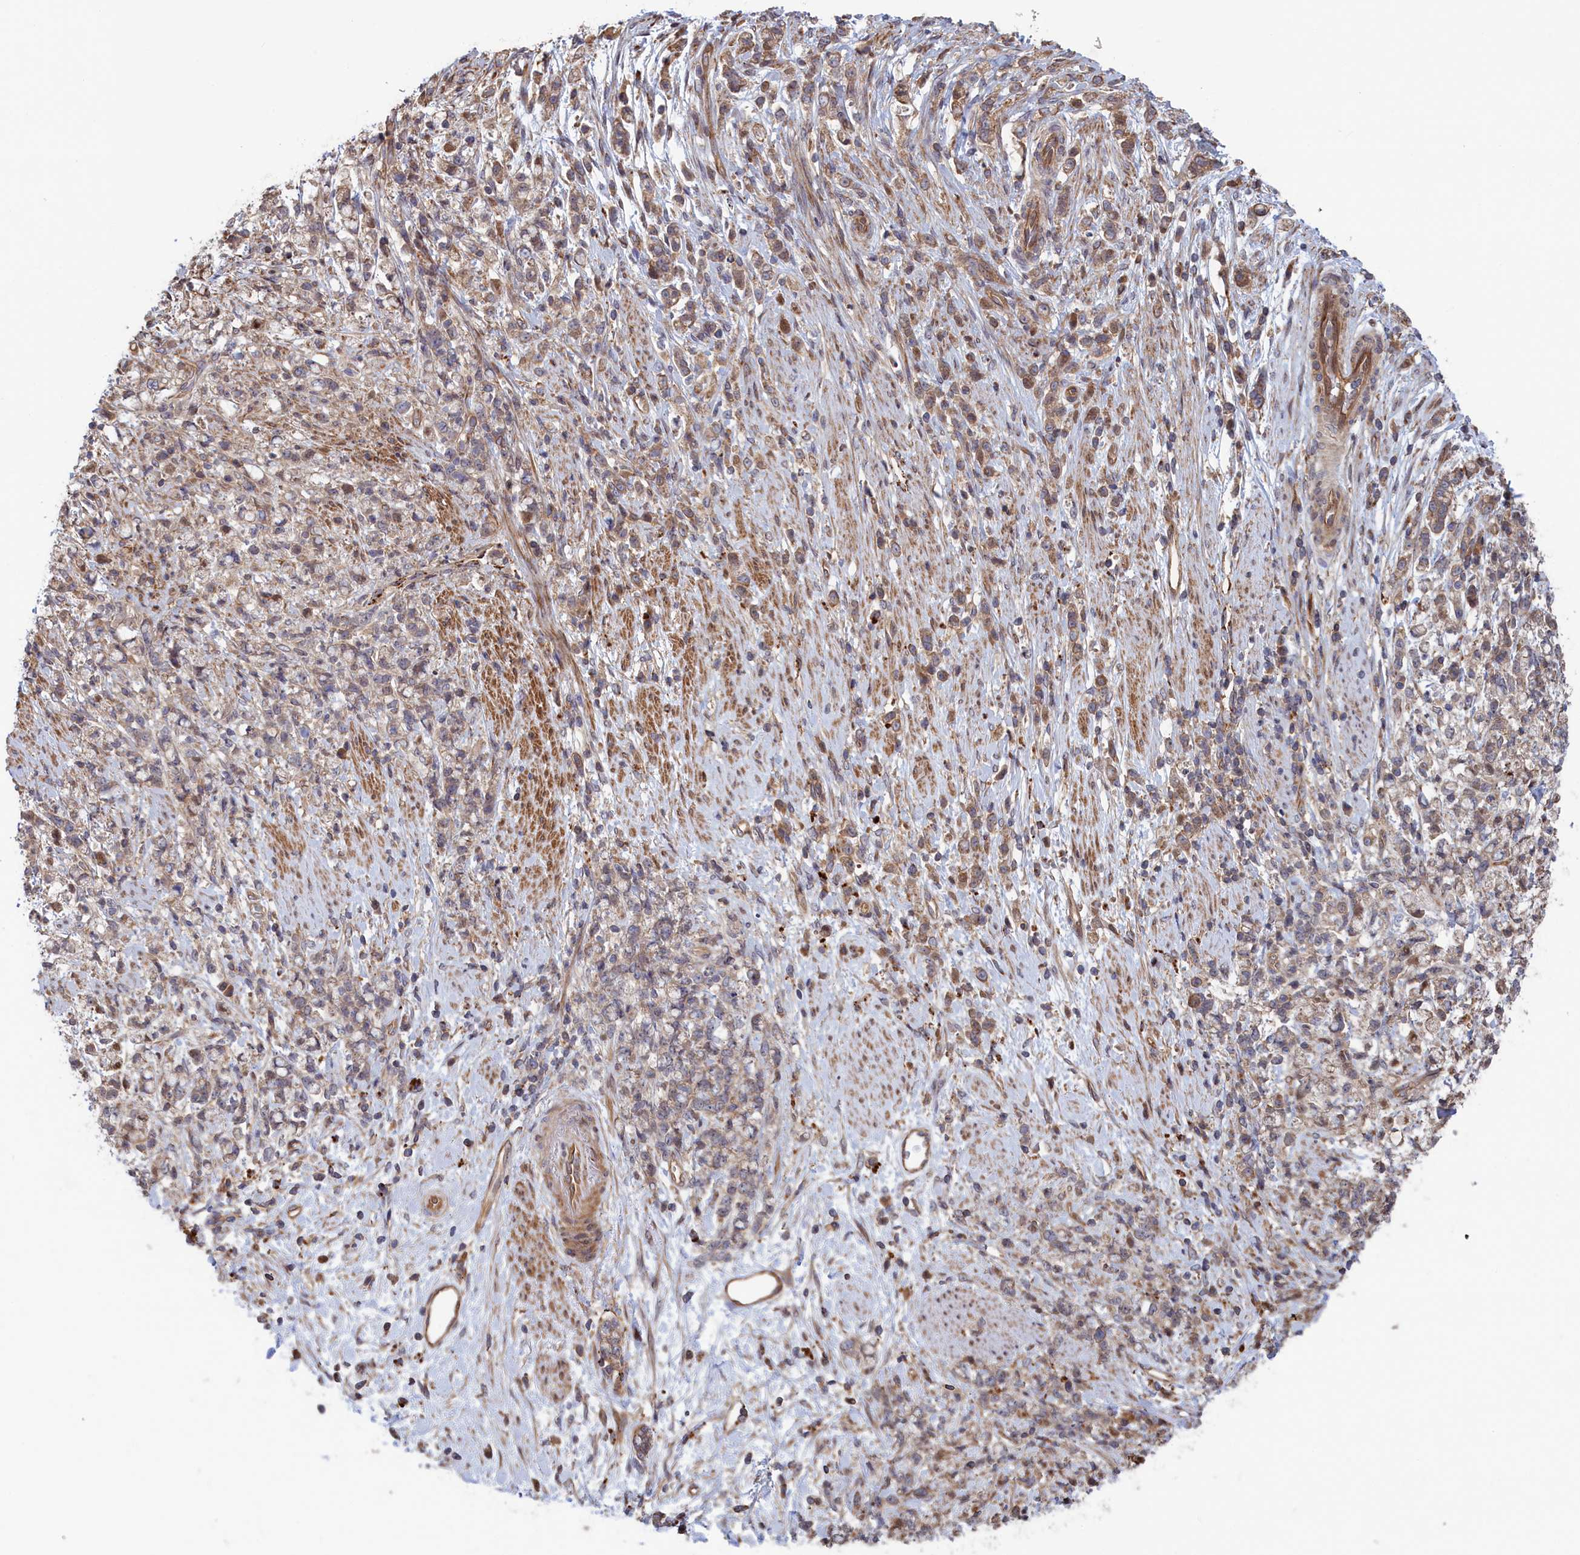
{"staining": {"intensity": "weak", "quantity": "25%-75%", "location": "cytoplasmic/membranous"}, "tissue": "stomach cancer", "cell_type": "Tumor cells", "image_type": "cancer", "snomed": [{"axis": "morphology", "description": "Adenocarcinoma, NOS"}, {"axis": "topography", "description": "Stomach"}], "caption": "Immunohistochemical staining of stomach cancer (adenocarcinoma) demonstrates weak cytoplasmic/membranous protein staining in about 25%-75% of tumor cells. Immunohistochemistry (ihc) stains the protein of interest in brown and the nuclei are stained blue.", "gene": "RILPL1", "patient": {"sex": "female", "age": 60}}